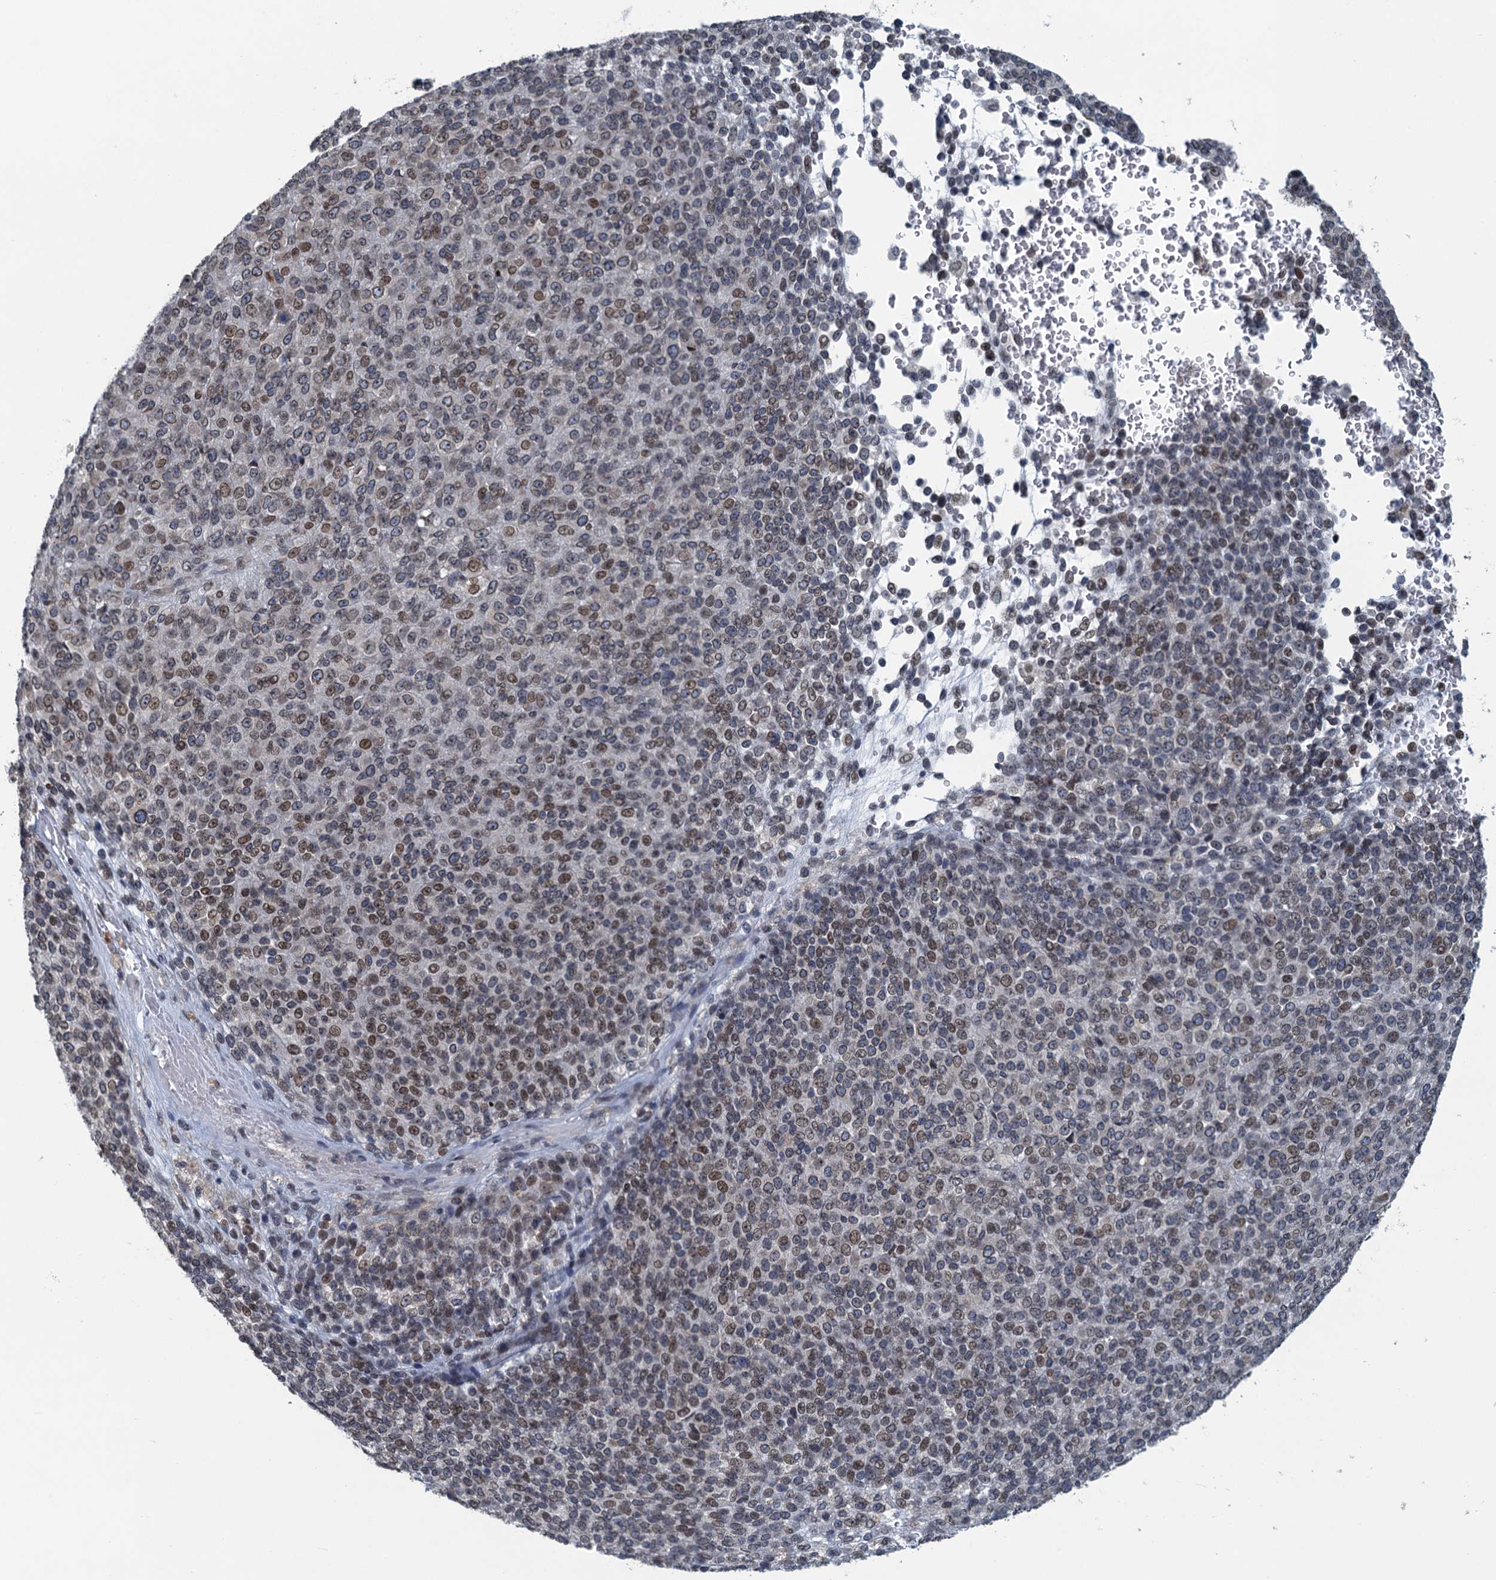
{"staining": {"intensity": "weak", "quantity": ">75%", "location": "cytoplasmic/membranous,nuclear"}, "tissue": "melanoma", "cell_type": "Tumor cells", "image_type": "cancer", "snomed": [{"axis": "morphology", "description": "Malignant melanoma, Metastatic site"}, {"axis": "topography", "description": "Brain"}], "caption": "Brown immunohistochemical staining in malignant melanoma (metastatic site) displays weak cytoplasmic/membranous and nuclear expression in about >75% of tumor cells. Immunohistochemistry stains the protein of interest in brown and the nuclei are stained blue.", "gene": "CCDC34", "patient": {"sex": "female", "age": 56}}